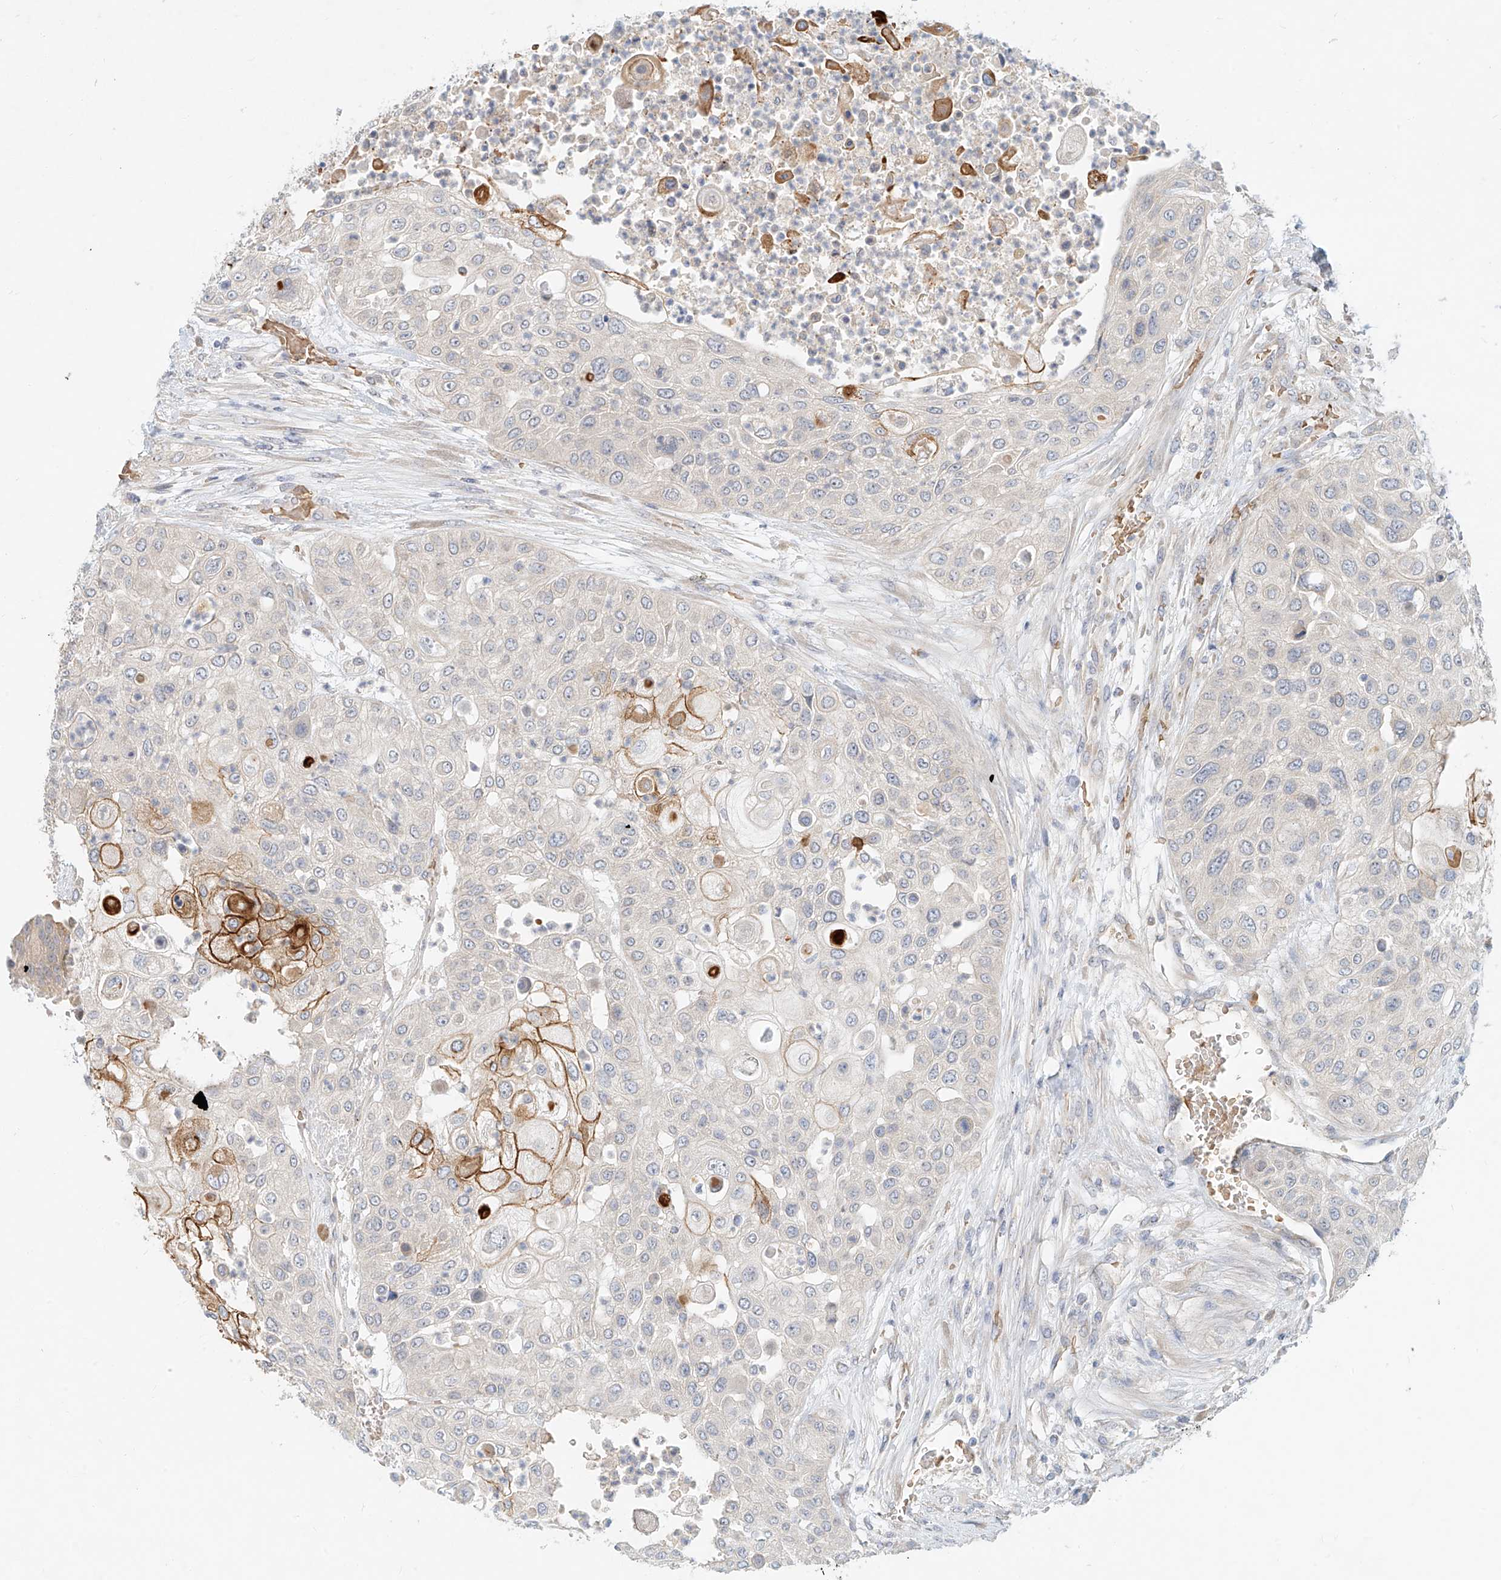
{"staining": {"intensity": "strong", "quantity": "<25%", "location": "cytoplasmic/membranous"}, "tissue": "urothelial cancer", "cell_type": "Tumor cells", "image_type": "cancer", "snomed": [{"axis": "morphology", "description": "Urothelial carcinoma, High grade"}, {"axis": "topography", "description": "Urinary bladder"}], "caption": "The photomicrograph reveals a brown stain indicating the presence of a protein in the cytoplasmic/membranous of tumor cells in high-grade urothelial carcinoma.", "gene": "SYTL3", "patient": {"sex": "female", "age": 79}}